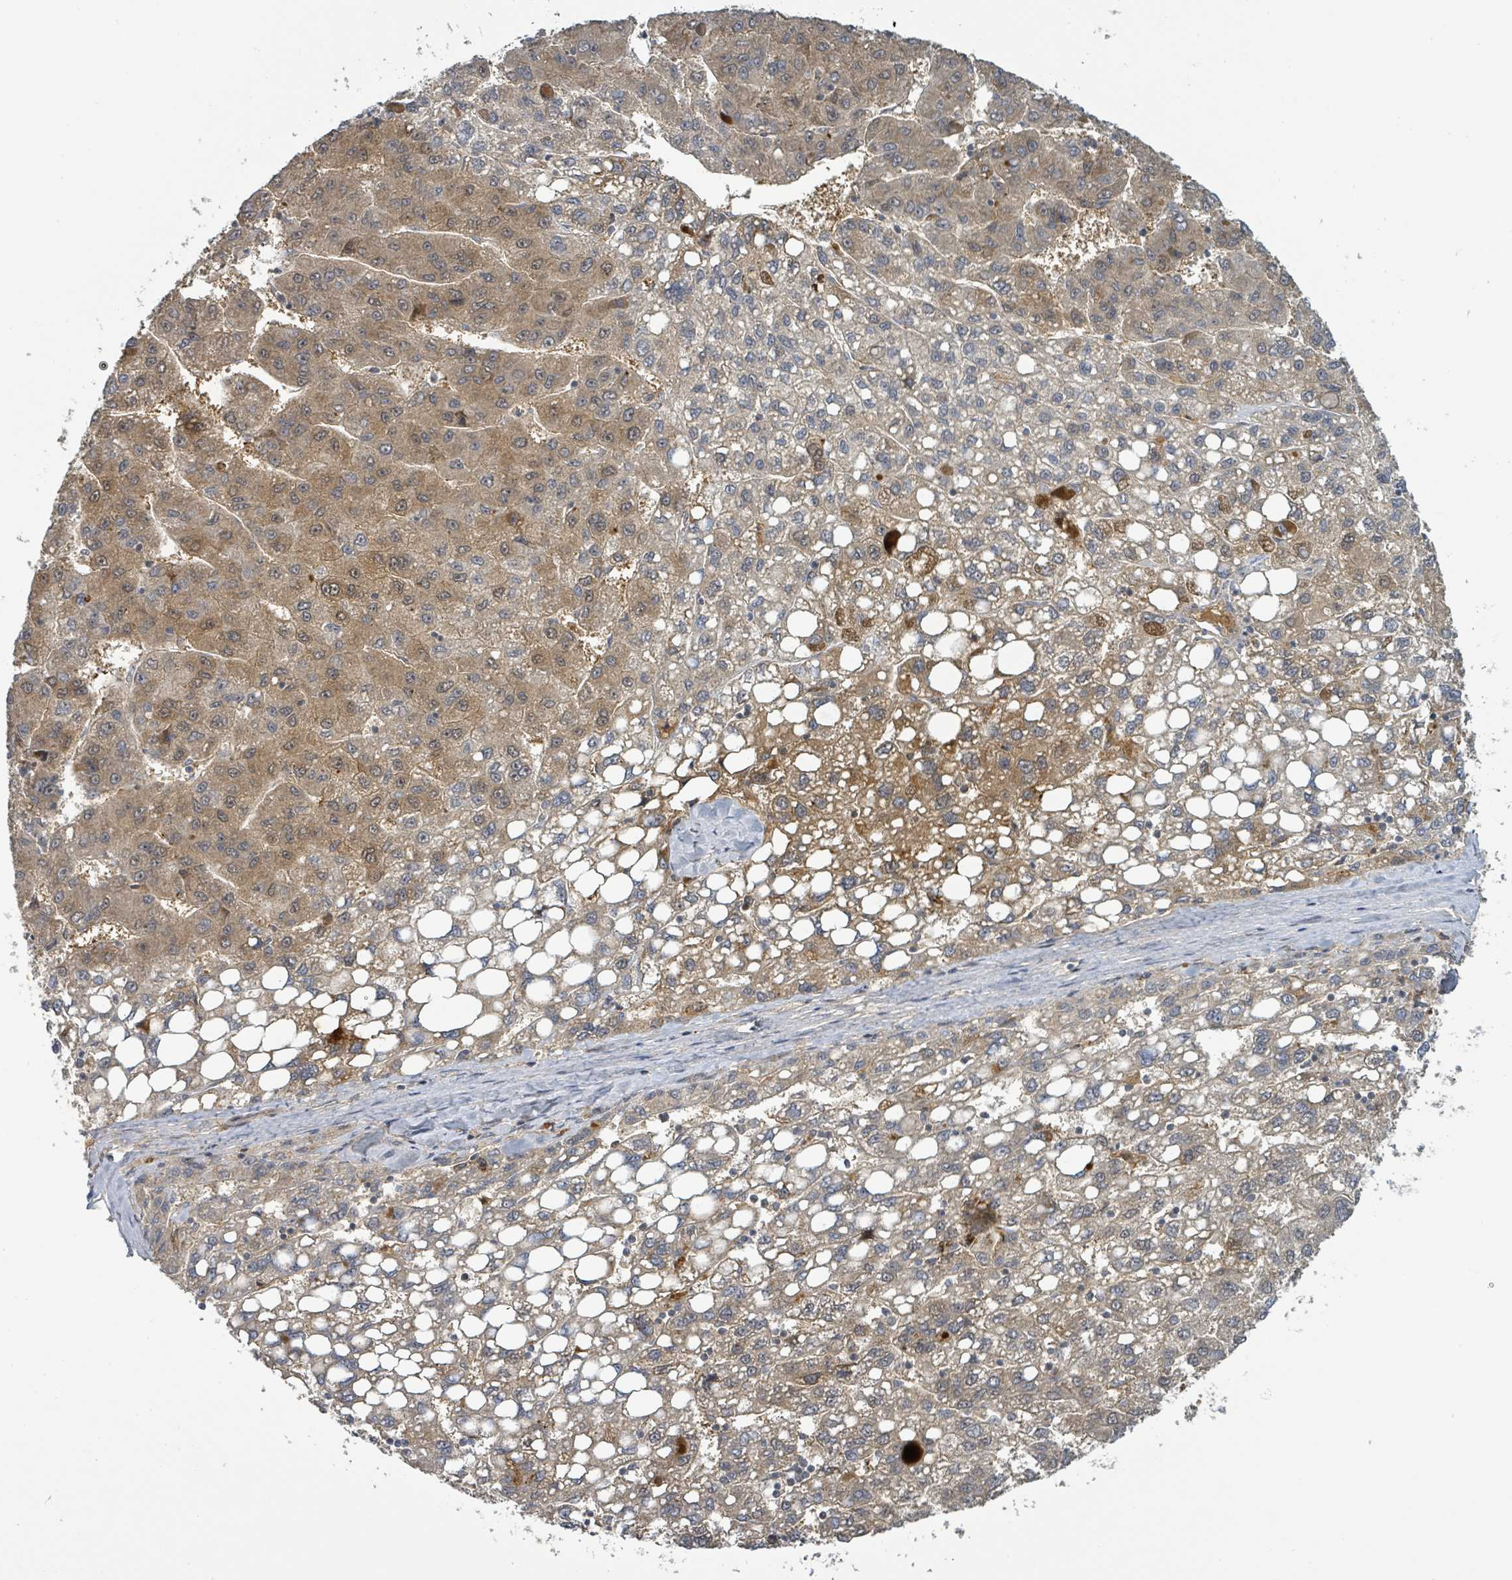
{"staining": {"intensity": "moderate", "quantity": ">75%", "location": "cytoplasmic/membranous"}, "tissue": "liver cancer", "cell_type": "Tumor cells", "image_type": "cancer", "snomed": [{"axis": "morphology", "description": "Carcinoma, Hepatocellular, NOS"}, {"axis": "topography", "description": "Liver"}], "caption": "Liver hepatocellular carcinoma was stained to show a protein in brown. There is medium levels of moderate cytoplasmic/membranous staining in about >75% of tumor cells. (DAB = brown stain, brightfield microscopy at high magnification).", "gene": "ITGA11", "patient": {"sex": "female", "age": 82}}